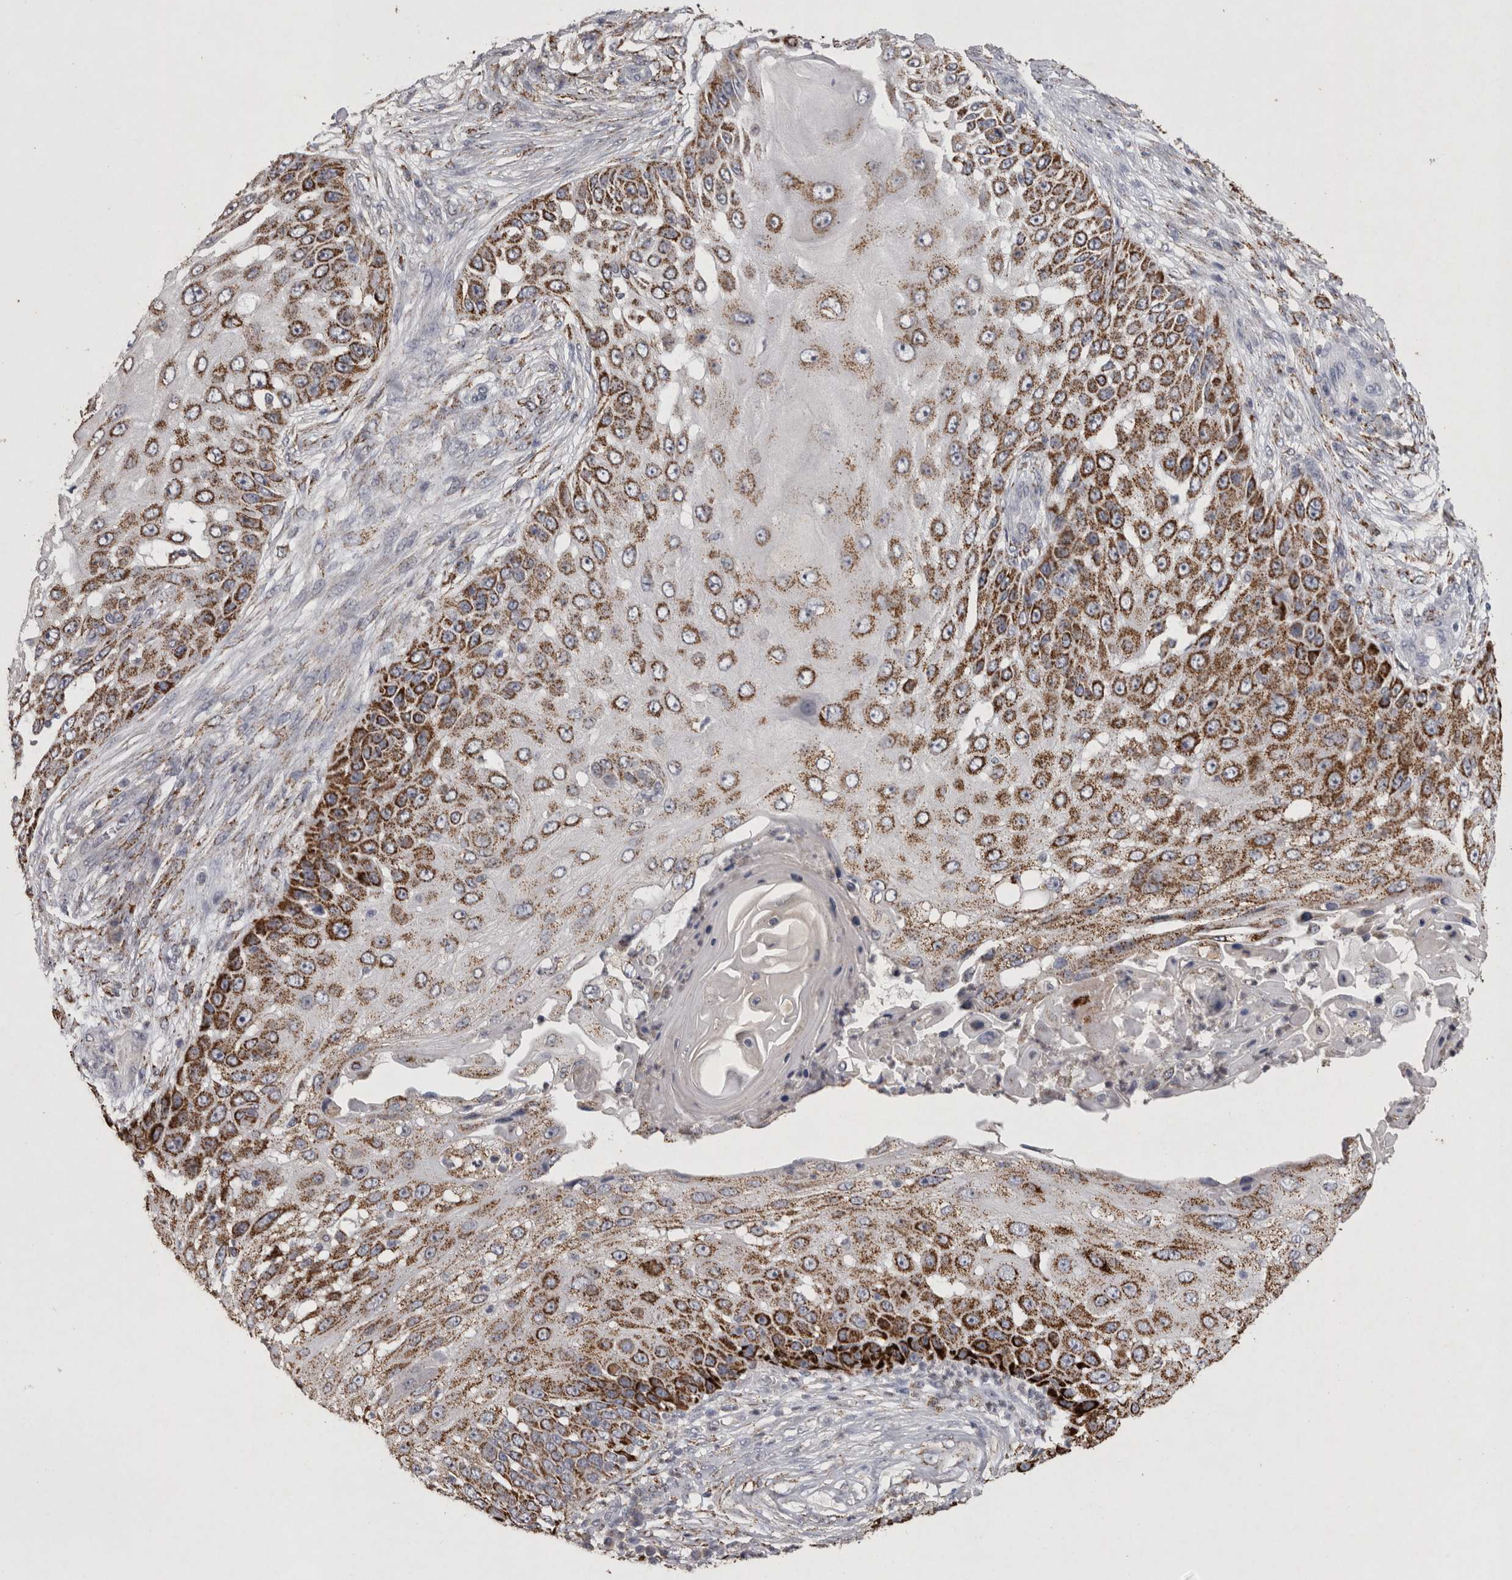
{"staining": {"intensity": "strong", "quantity": ">75%", "location": "cytoplasmic/membranous"}, "tissue": "skin cancer", "cell_type": "Tumor cells", "image_type": "cancer", "snomed": [{"axis": "morphology", "description": "Squamous cell carcinoma, NOS"}, {"axis": "topography", "description": "Skin"}], "caption": "Protein analysis of skin cancer (squamous cell carcinoma) tissue shows strong cytoplasmic/membranous staining in approximately >75% of tumor cells.", "gene": "DKK3", "patient": {"sex": "female", "age": 44}}